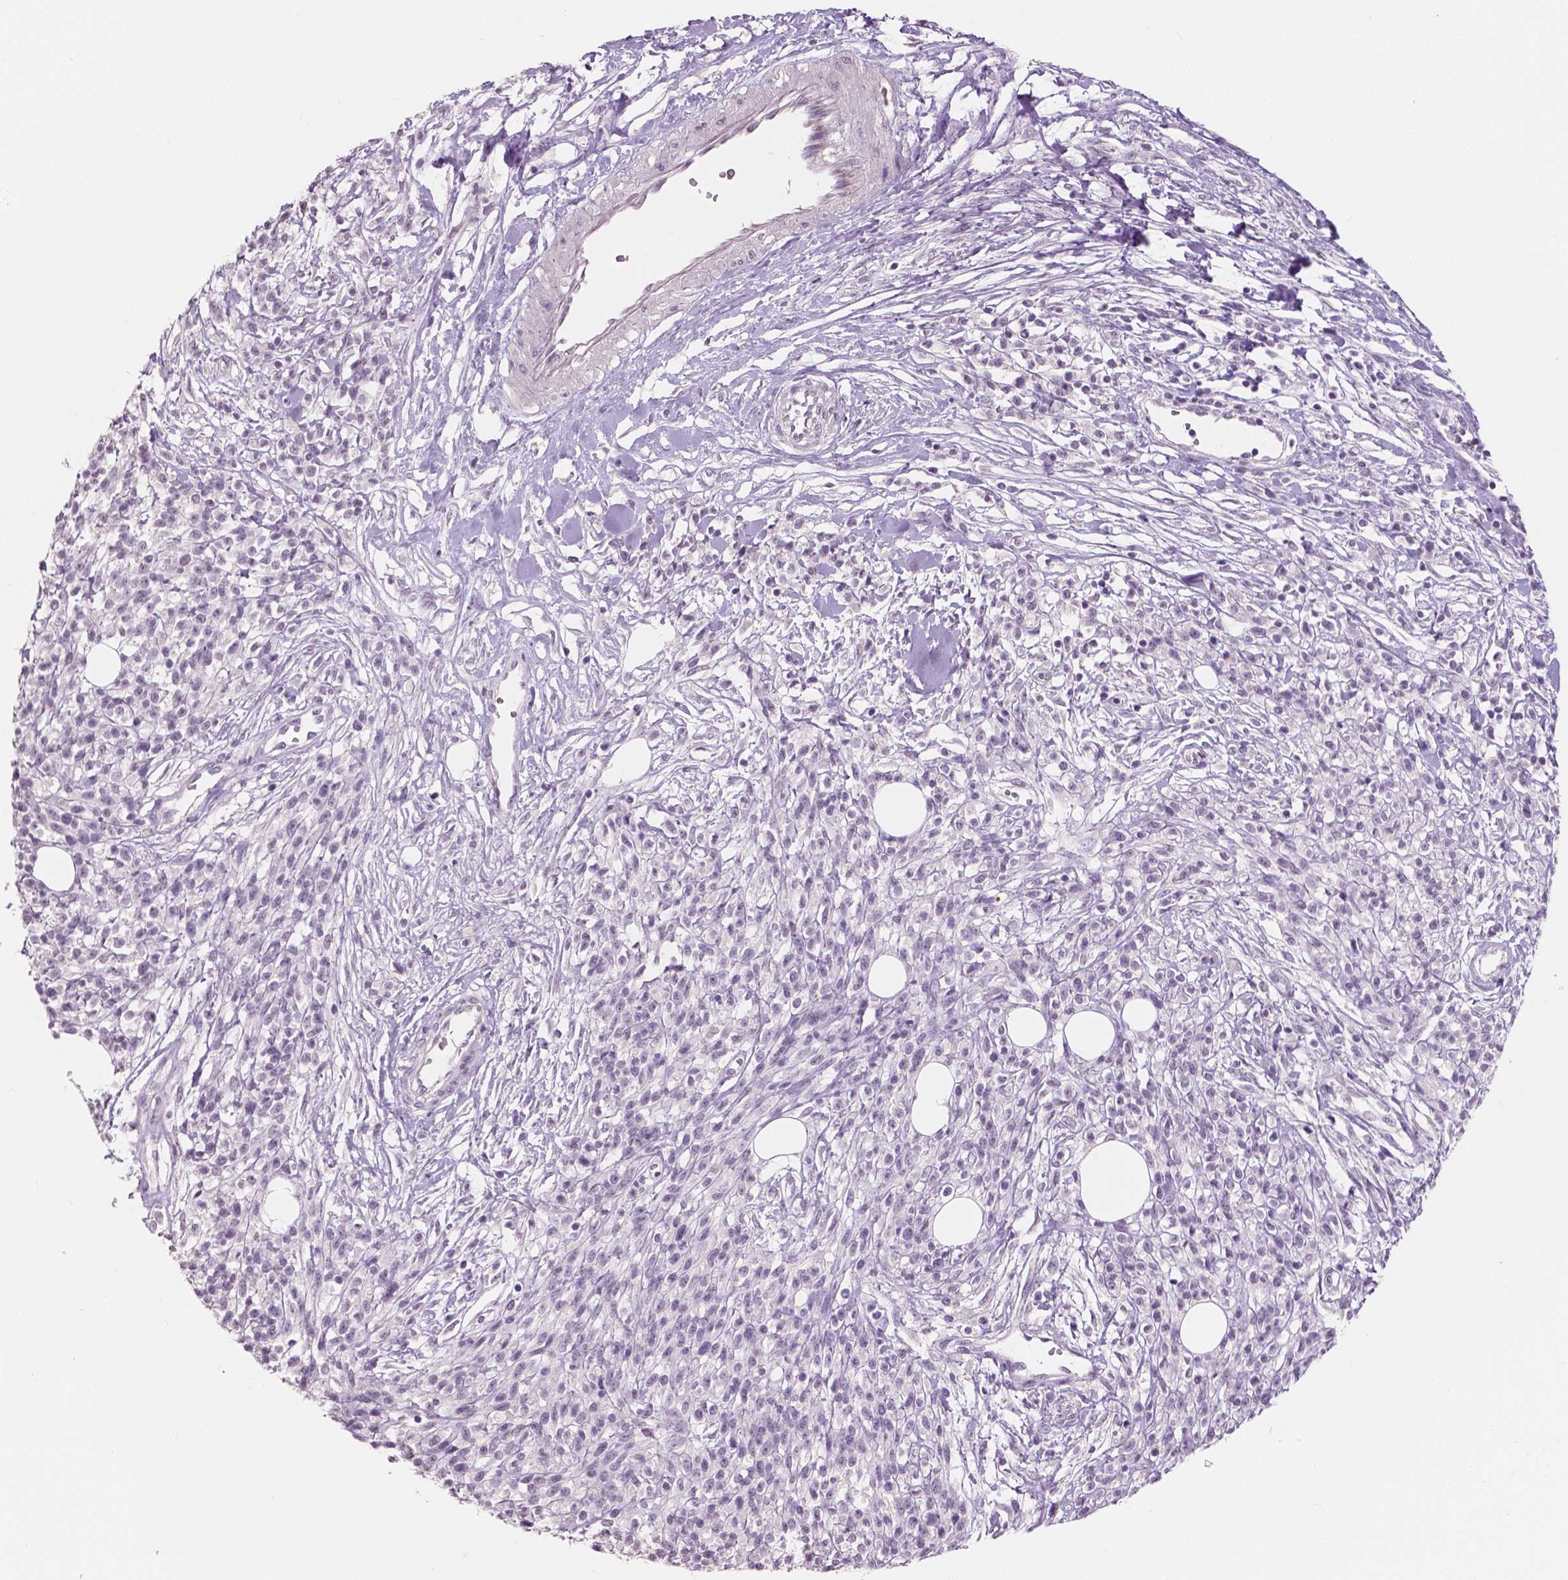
{"staining": {"intensity": "negative", "quantity": "none", "location": "none"}, "tissue": "melanoma", "cell_type": "Tumor cells", "image_type": "cancer", "snomed": [{"axis": "morphology", "description": "Malignant melanoma, NOS"}, {"axis": "topography", "description": "Skin"}, {"axis": "topography", "description": "Skin of trunk"}], "caption": "The immunohistochemistry image has no significant staining in tumor cells of melanoma tissue. (Immunohistochemistry (ihc), brightfield microscopy, high magnification).", "gene": "NECAB1", "patient": {"sex": "male", "age": 74}}